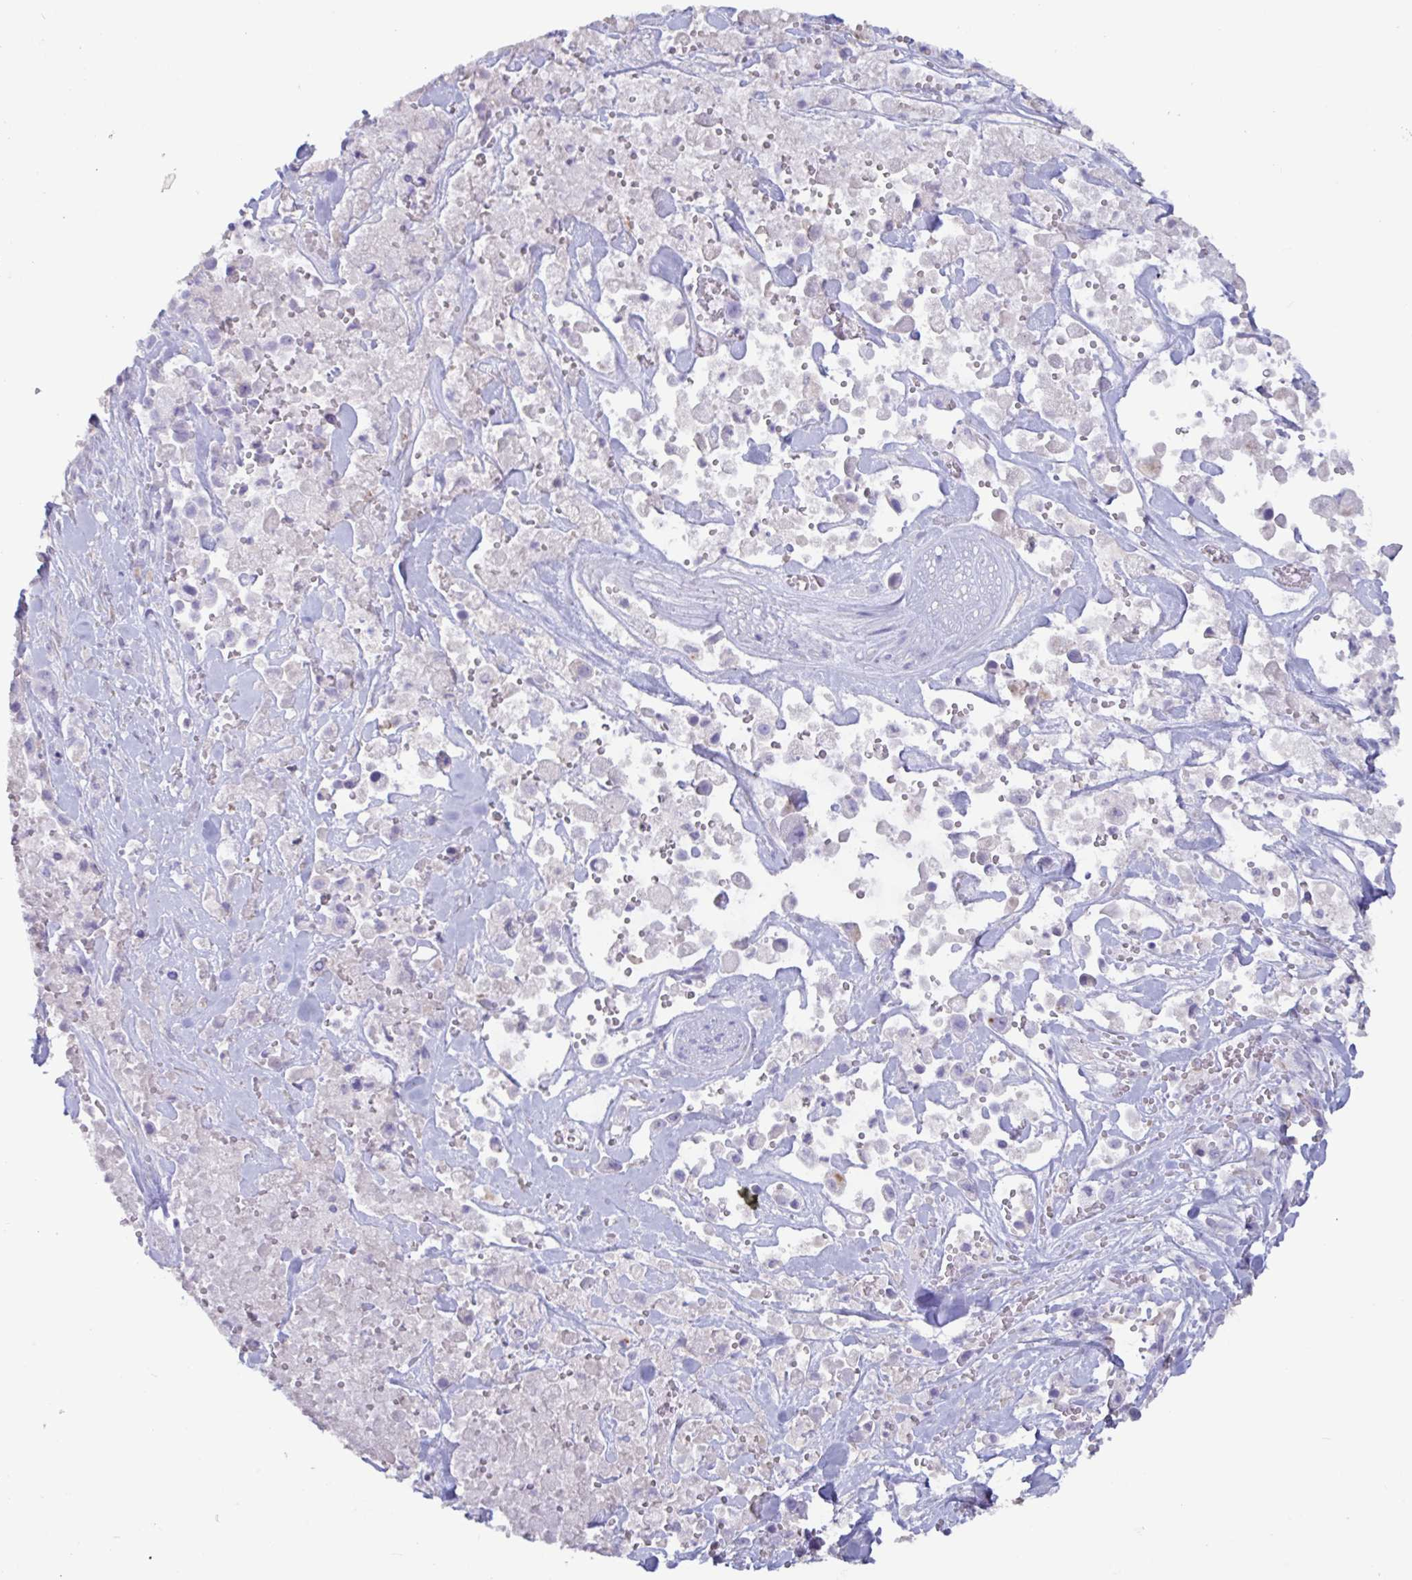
{"staining": {"intensity": "negative", "quantity": "none", "location": "none"}, "tissue": "pancreatic cancer", "cell_type": "Tumor cells", "image_type": "cancer", "snomed": [{"axis": "morphology", "description": "Adenocarcinoma, NOS"}, {"axis": "topography", "description": "Pancreas"}], "caption": "Pancreatic adenocarcinoma was stained to show a protein in brown. There is no significant expression in tumor cells.", "gene": "TNNC1", "patient": {"sex": "male", "age": 44}}